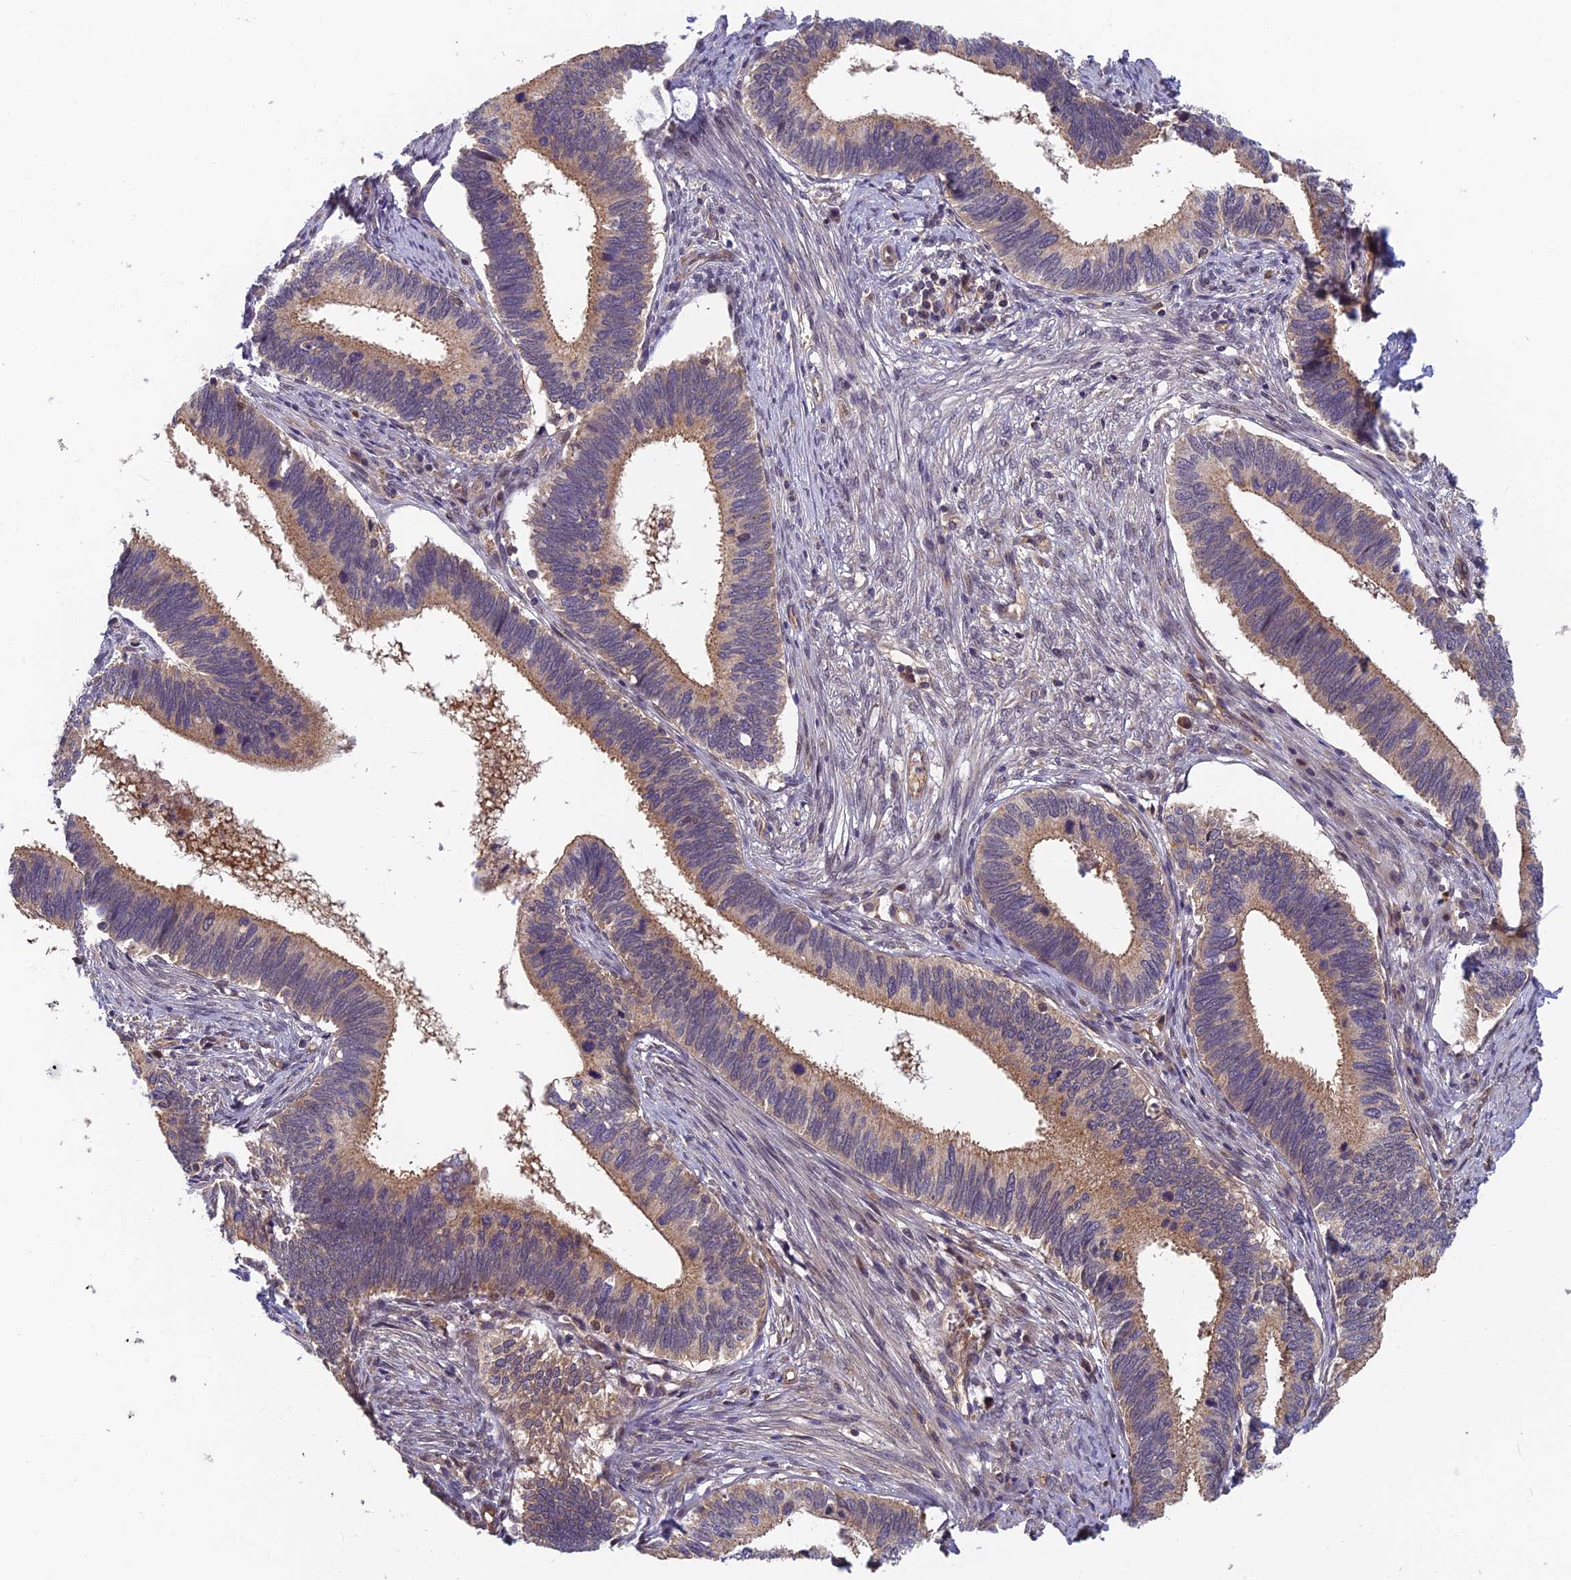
{"staining": {"intensity": "weak", "quantity": "25%-75%", "location": "cytoplasmic/membranous"}, "tissue": "cervical cancer", "cell_type": "Tumor cells", "image_type": "cancer", "snomed": [{"axis": "morphology", "description": "Adenocarcinoma, NOS"}, {"axis": "topography", "description": "Cervix"}], "caption": "Tumor cells demonstrate low levels of weak cytoplasmic/membranous staining in about 25%-75% of cells in human cervical cancer (adenocarcinoma).", "gene": "PIKFYVE", "patient": {"sex": "female", "age": 42}}